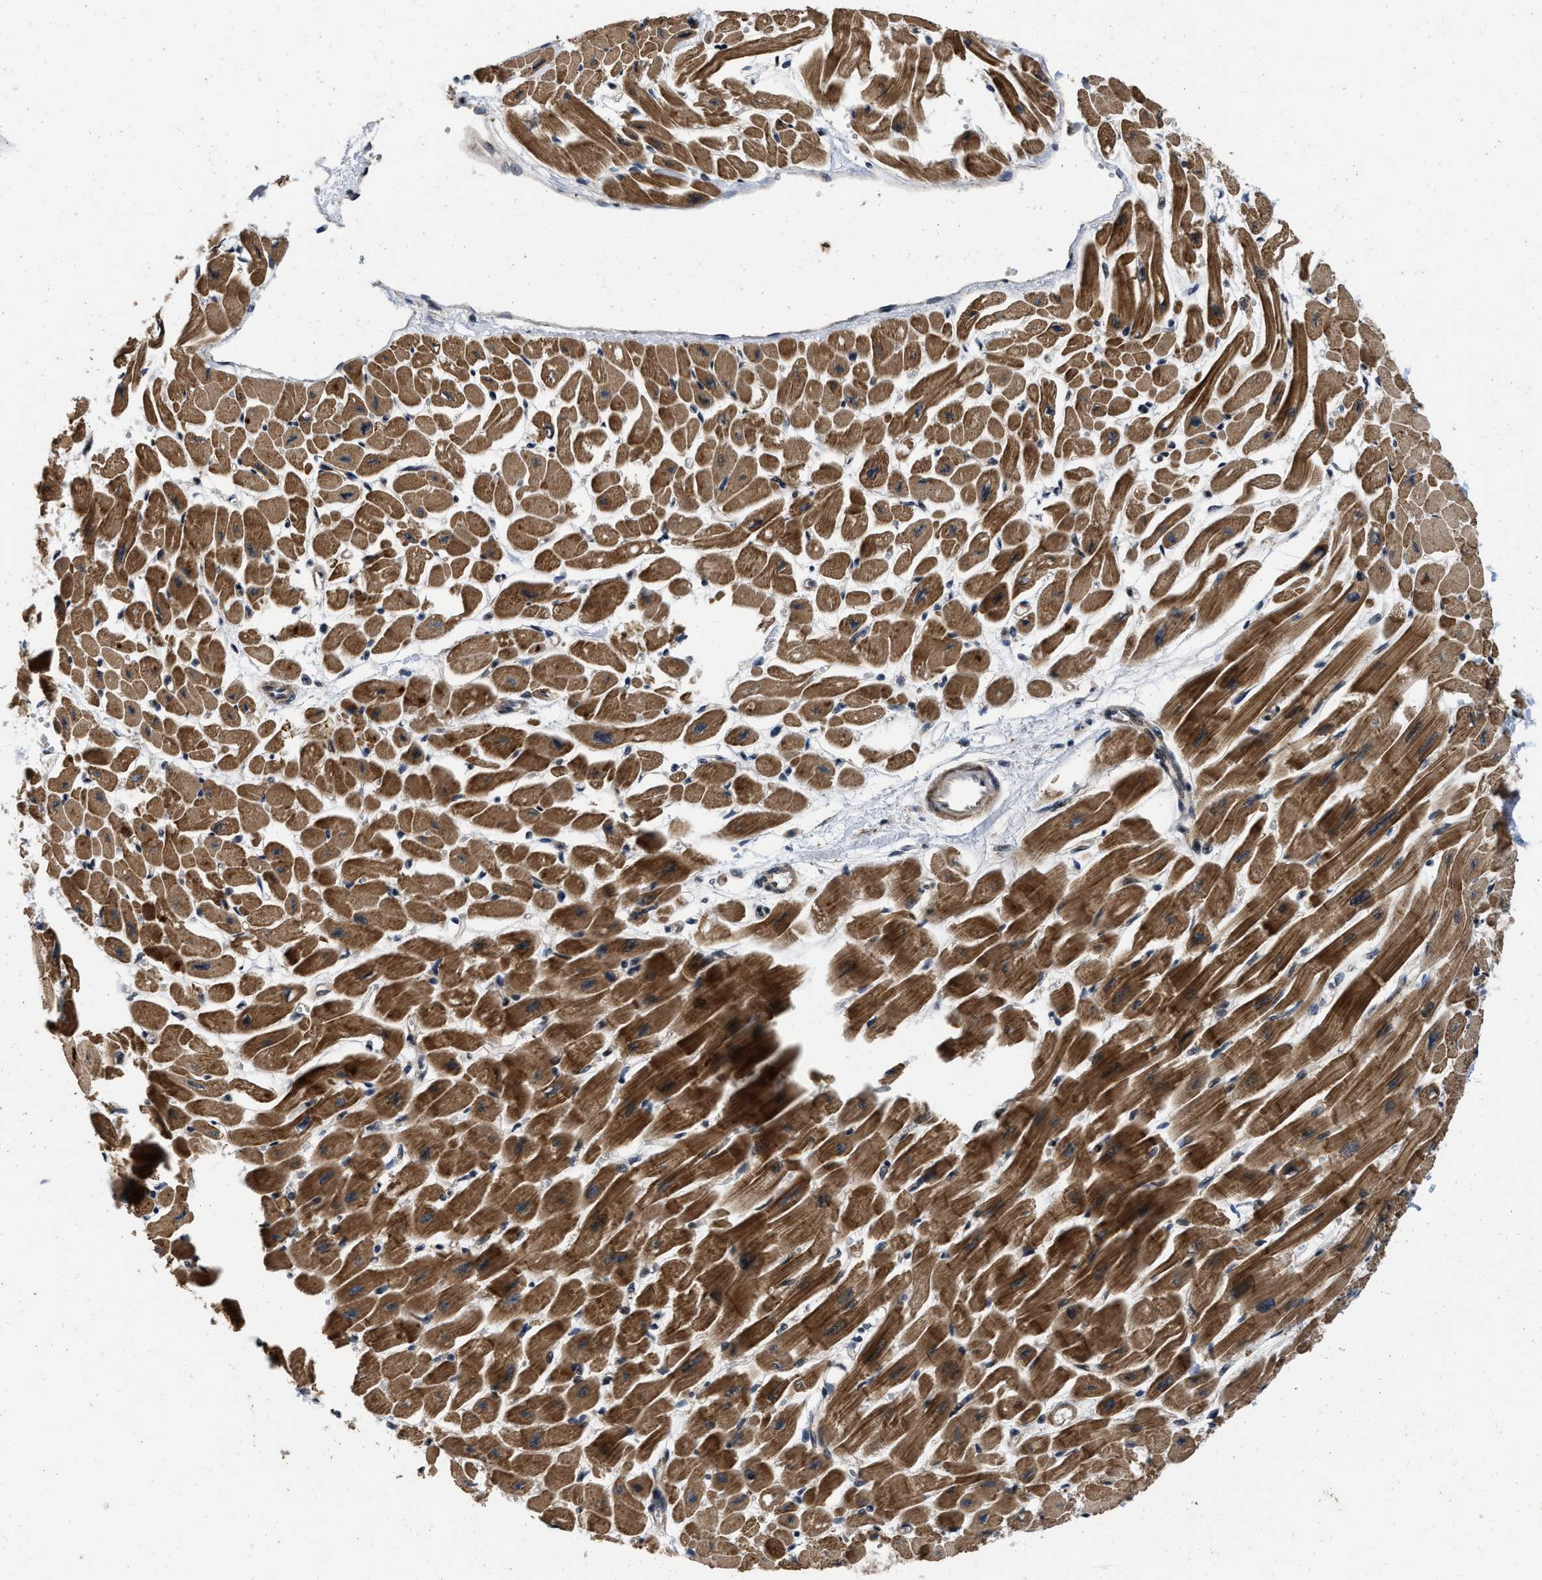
{"staining": {"intensity": "strong", "quantity": ">75%", "location": "cytoplasmic/membranous"}, "tissue": "heart muscle", "cell_type": "Cardiomyocytes", "image_type": "normal", "snomed": [{"axis": "morphology", "description": "Normal tissue, NOS"}, {"axis": "topography", "description": "Heart"}], "caption": "Benign heart muscle displays strong cytoplasmic/membranous positivity in approximately >75% of cardiomyocytes, visualized by immunohistochemistry.", "gene": "PRDM14", "patient": {"sex": "female", "age": 54}}